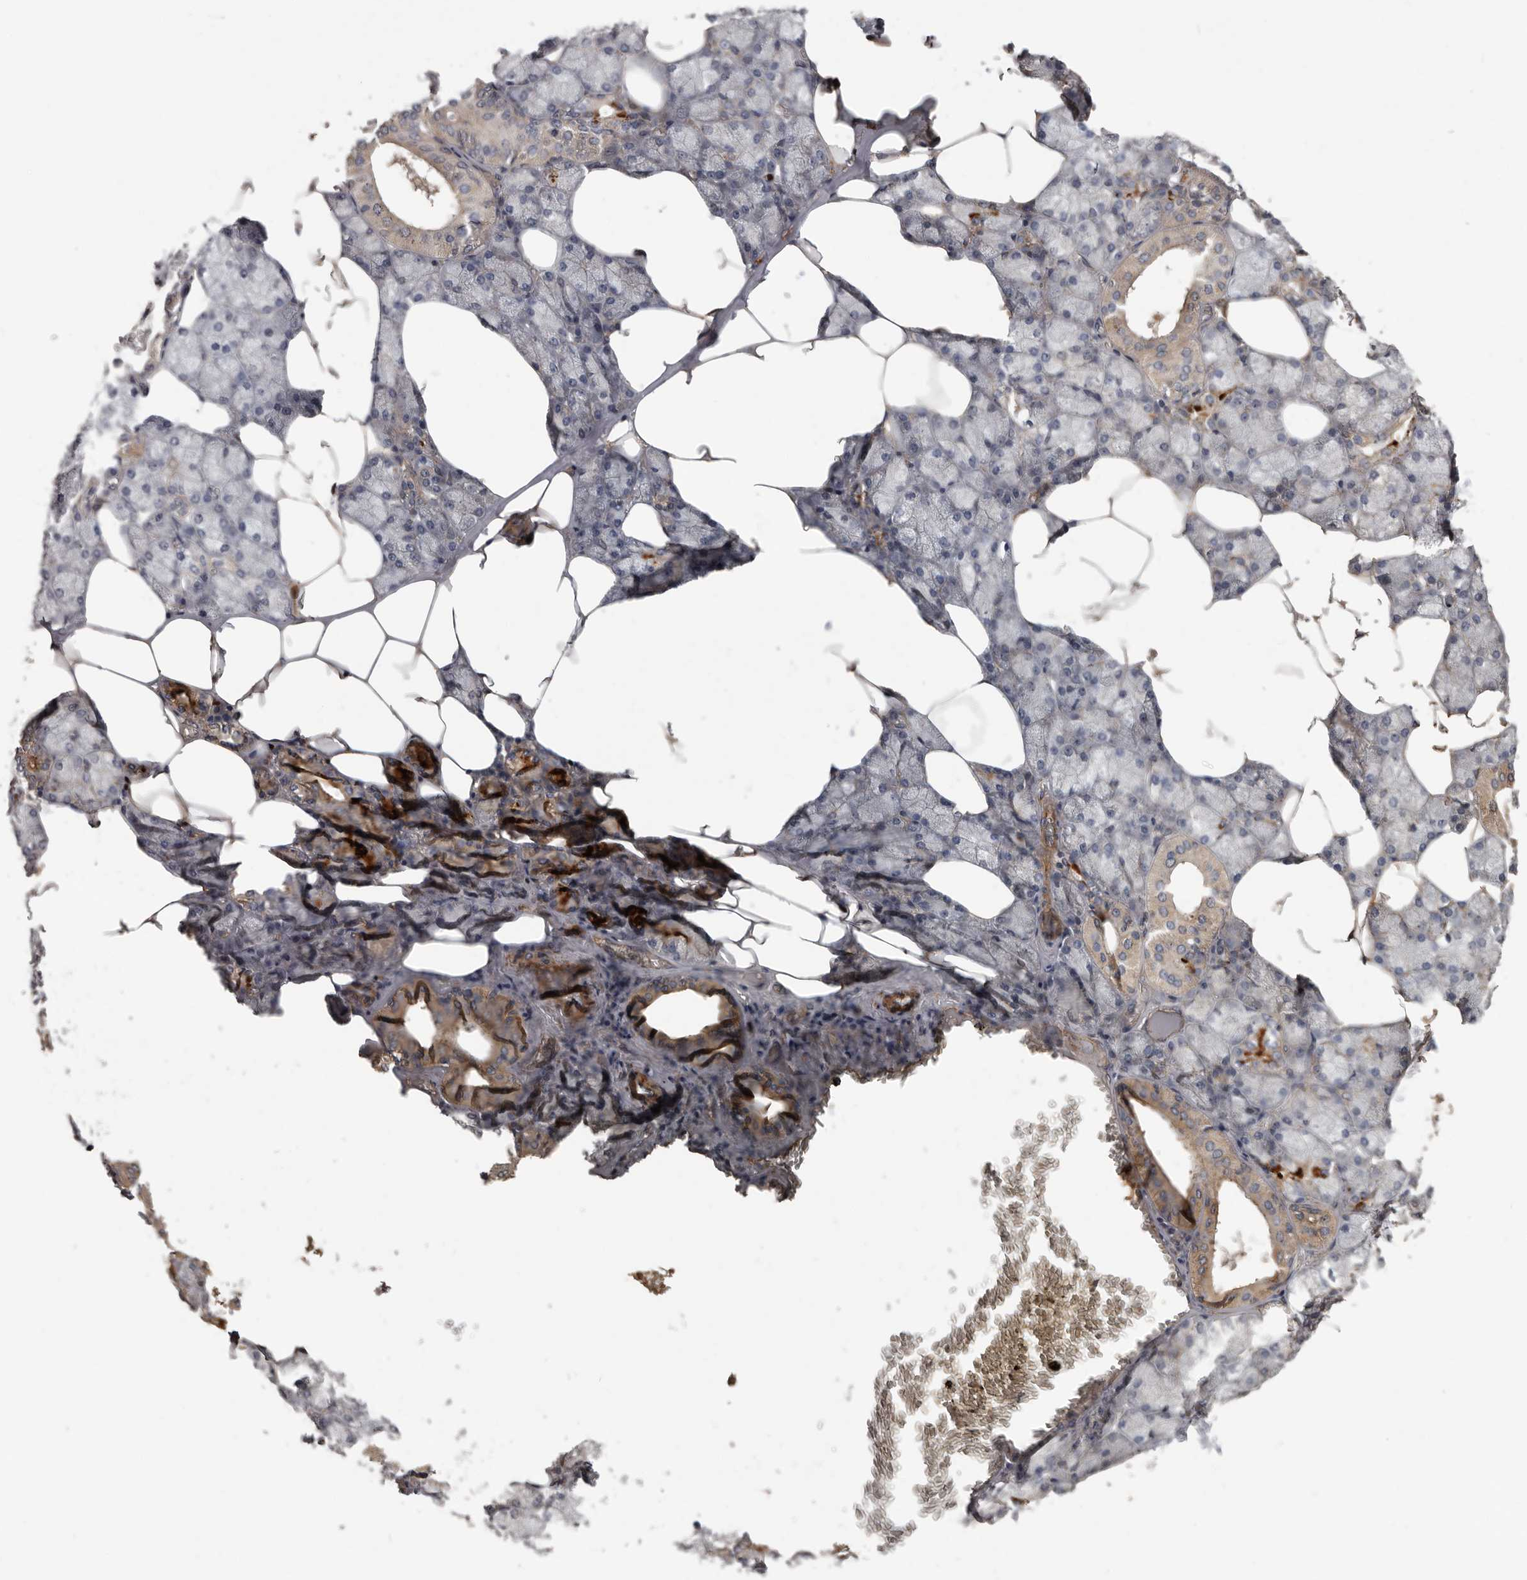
{"staining": {"intensity": "moderate", "quantity": "25%-75%", "location": "cytoplasmic/membranous"}, "tissue": "salivary gland", "cell_type": "Glandular cells", "image_type": "normal", "snomed": [{"axis": "morphology", "description": "Normal tissue, NOS"}, {"axis": "topography", "description": "Salivary gland"}], "caption": "This histopathology image shows benign salivary gland stained with immunohistochemistry to label a protein in brown. The cytoplasmic/membranous of glandular cells show moderate positivity for the protein. Nuclei are counter-stained blue.", "gene": "ARHGEF5", "patient": {"sex": "male", "age": 62}}